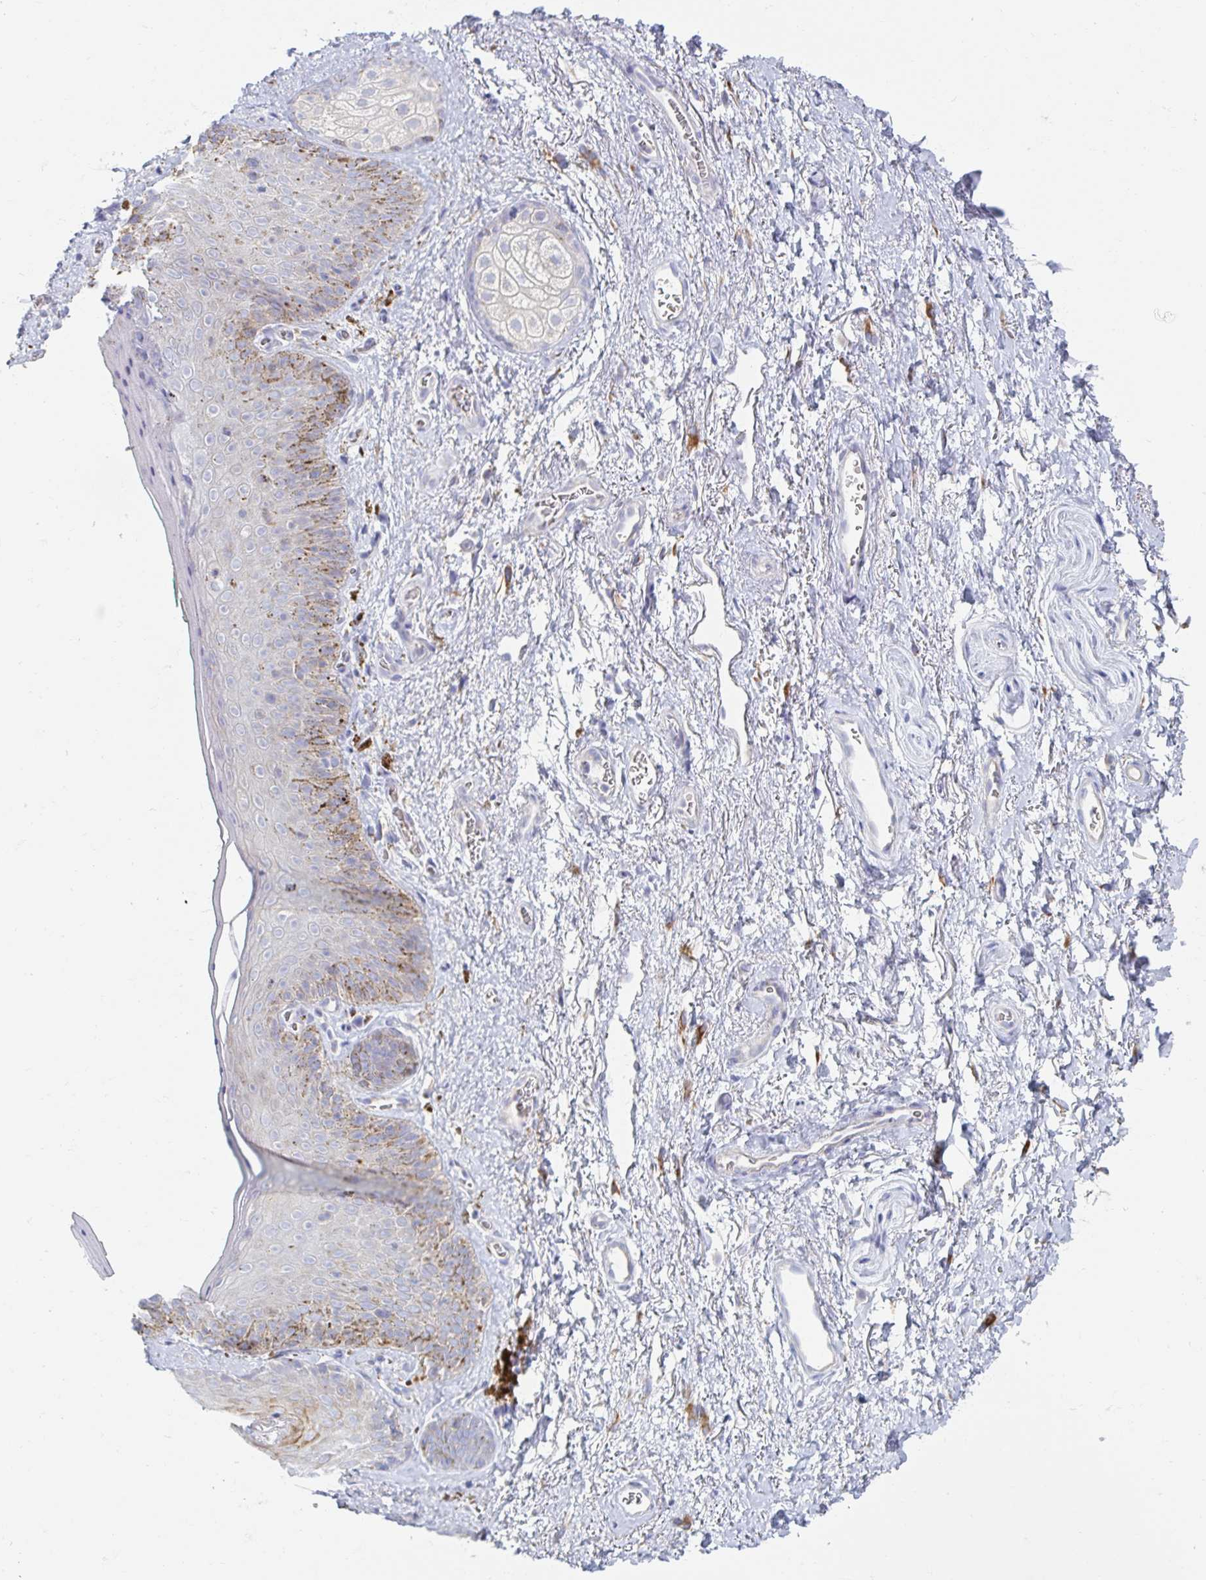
{"staining": {"intensity": "negative", "quantity": "none", "location": "none"}, "tissue": "adipose tissue", "cell_type": "Adipocytes", "image_type": "normal", "snomed": [{"axis": "morphology", "description": "Normal tissue, NOS"}, {"axis": "topography", "description": "Vulva"}, {"axis": "topography", "description": "Peripheral nerve tissue"}], "caption": "Human adipose tissue stained for a protein using immunohistochemistry exhibits no expression in adipocytes.", "gene": "MYLK2", "patient": {"sex": "female", "age": 66}}